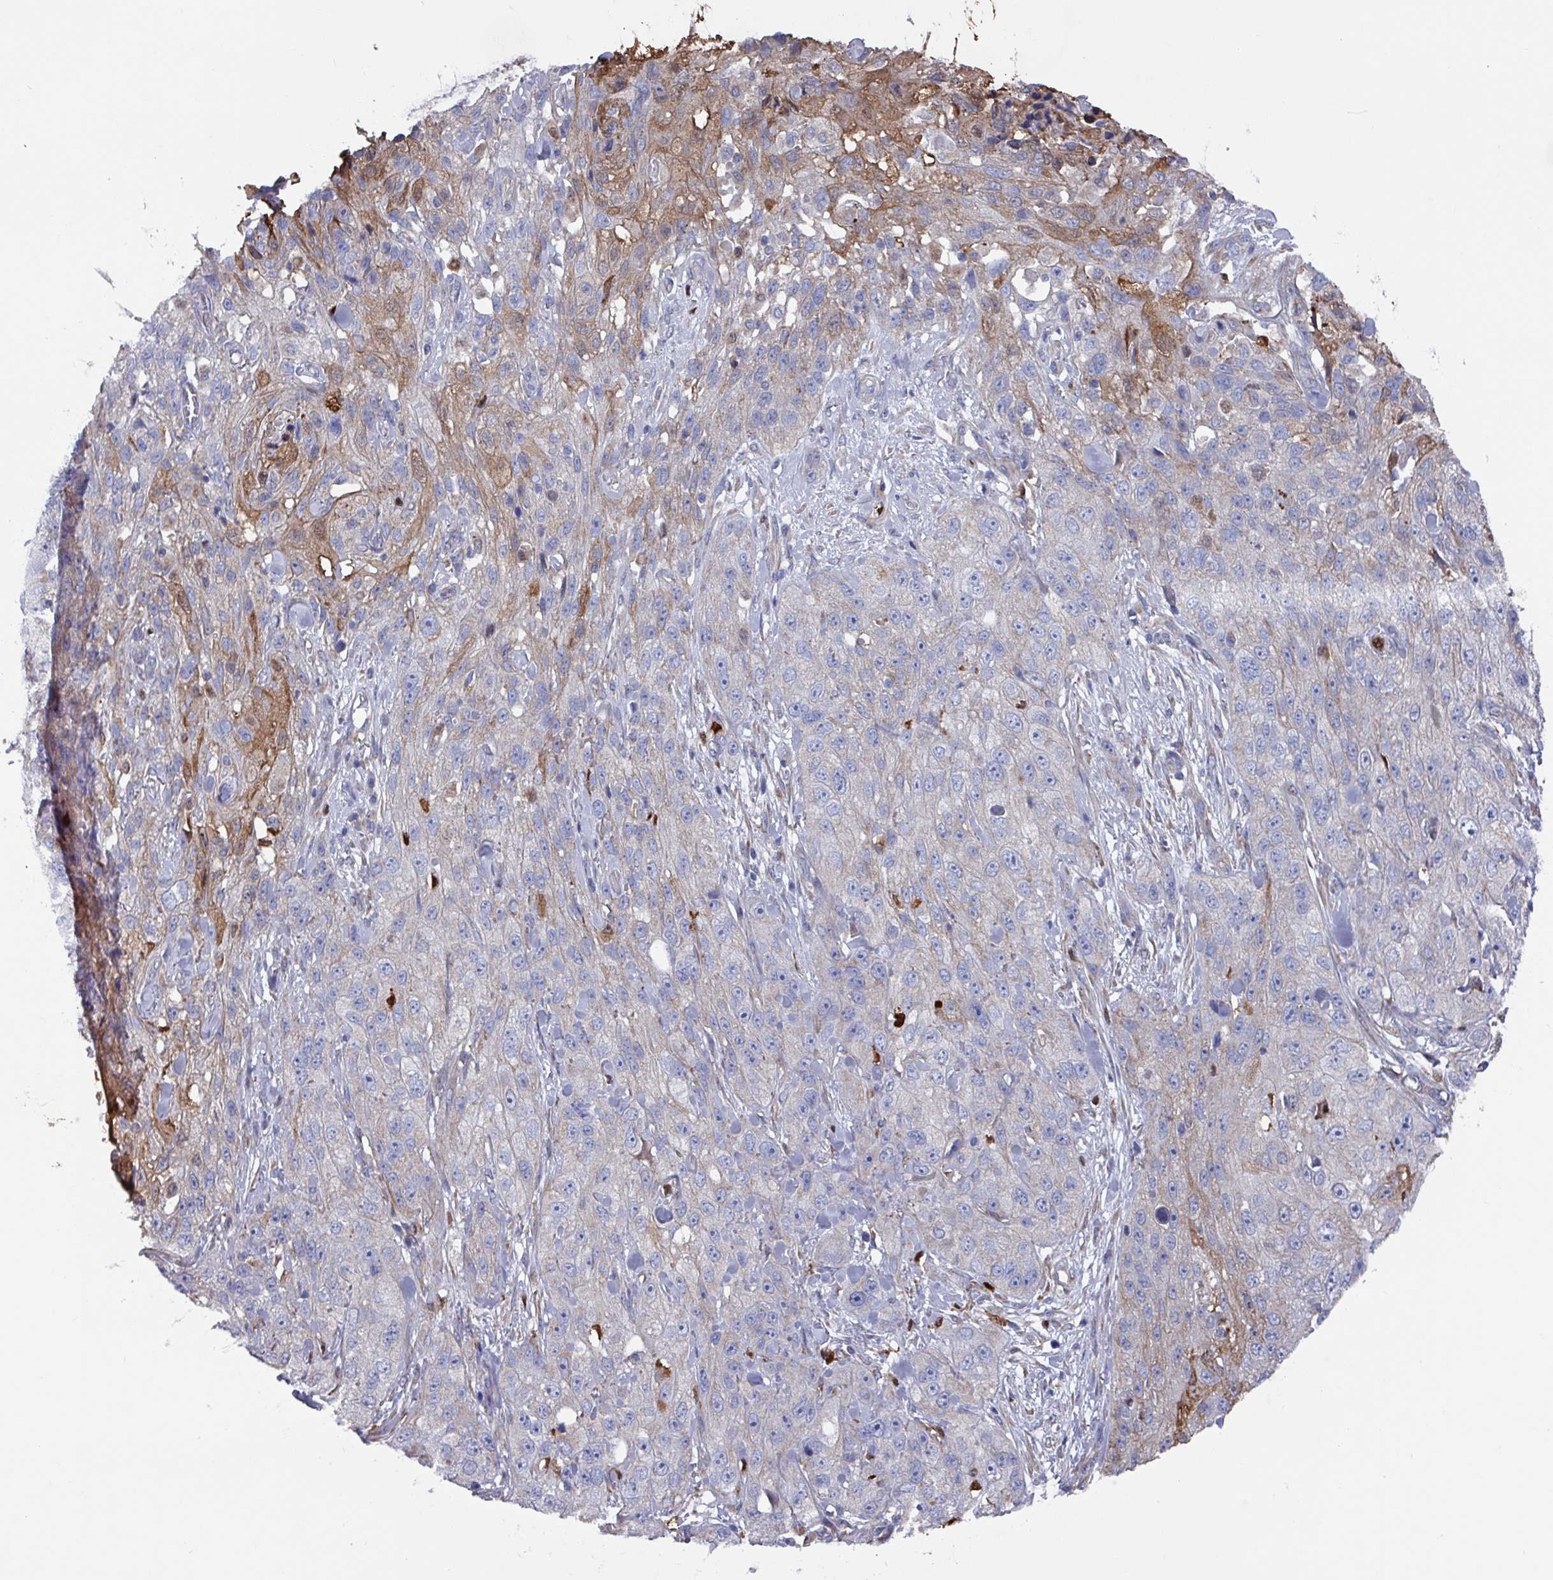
{"staining": {"intensity": "moderate", "quantity": "<25%", "location": "cytoplasmic/membranous"}, "tissue": "skin cancer", "cell_type": "Tumor cells", "image_type": "cancer", "snomed": [{"axis": "morphology", "description": "Squamous cell carcinoma, NOS"}, {"axis": "topography", "description": "Skin"}, {"axis": "topography", "description": "Vulva"}], "caption": "Immunohistochemistry (IHC) of skin cancer shows low levels of moderate cytoplasmic/membranous staining in approximately <25% of tumor cells.", "gene": "UQCC2", "patient": {"sex": "female", "age": 86}}